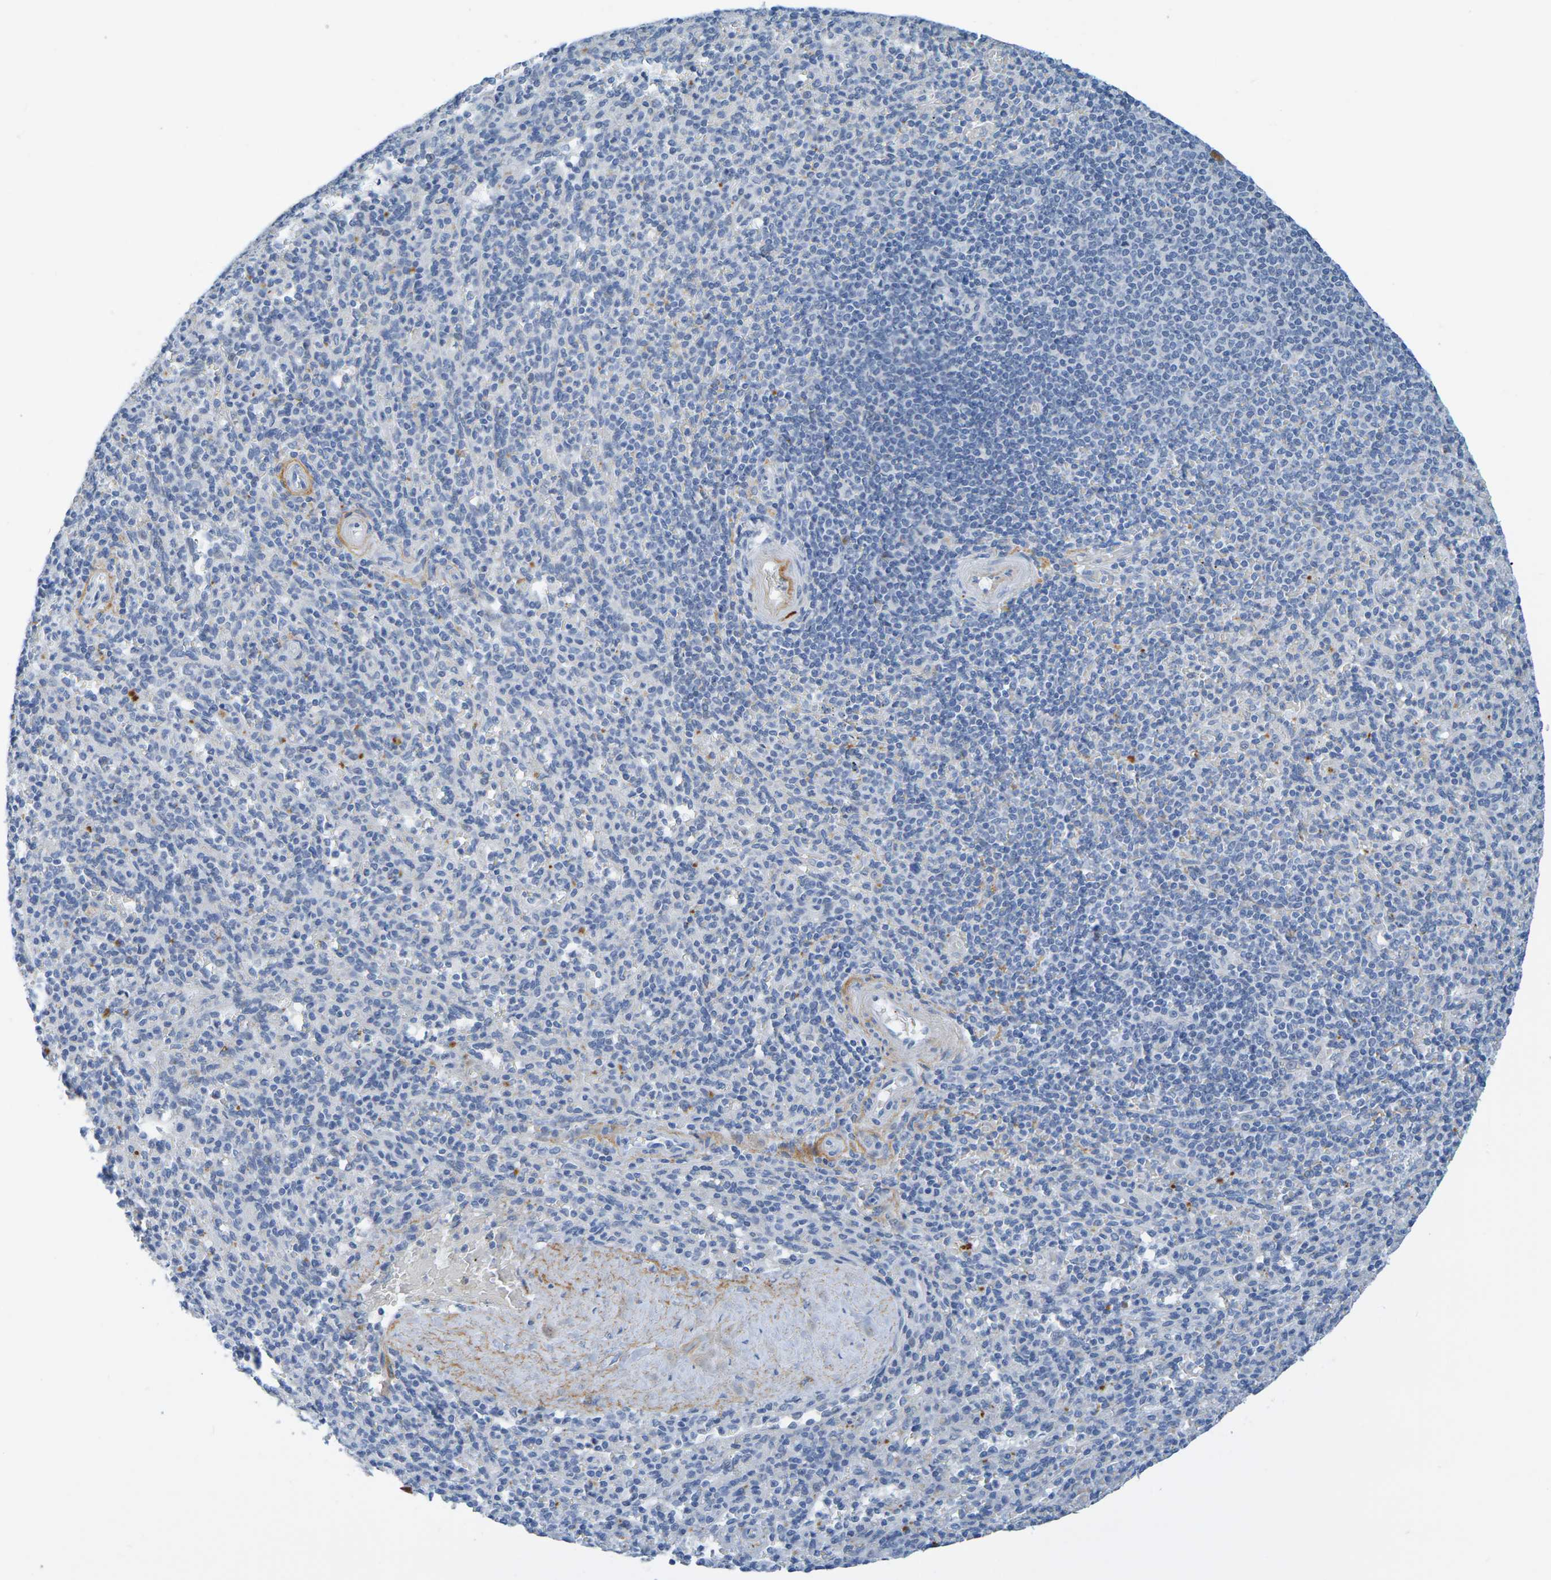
{"staining": {"intensity": "negative", "quantity": "none", "location": "none"}, "tissue": "spleen", "cell_type": "Cells in red pulp", "image_type": "normal", "snomed": [{"axis": "morphology", "description": "Normal tissue, NOS"}, {"axis": "topography", "description": "Spleen"}], "caption": "There is no significant positivity in cells in red pulp of spleen. (DAB immunohistochemistry, high magnification).", "gene": "IL10", "patient": {"sex": "male", "age": 36}}